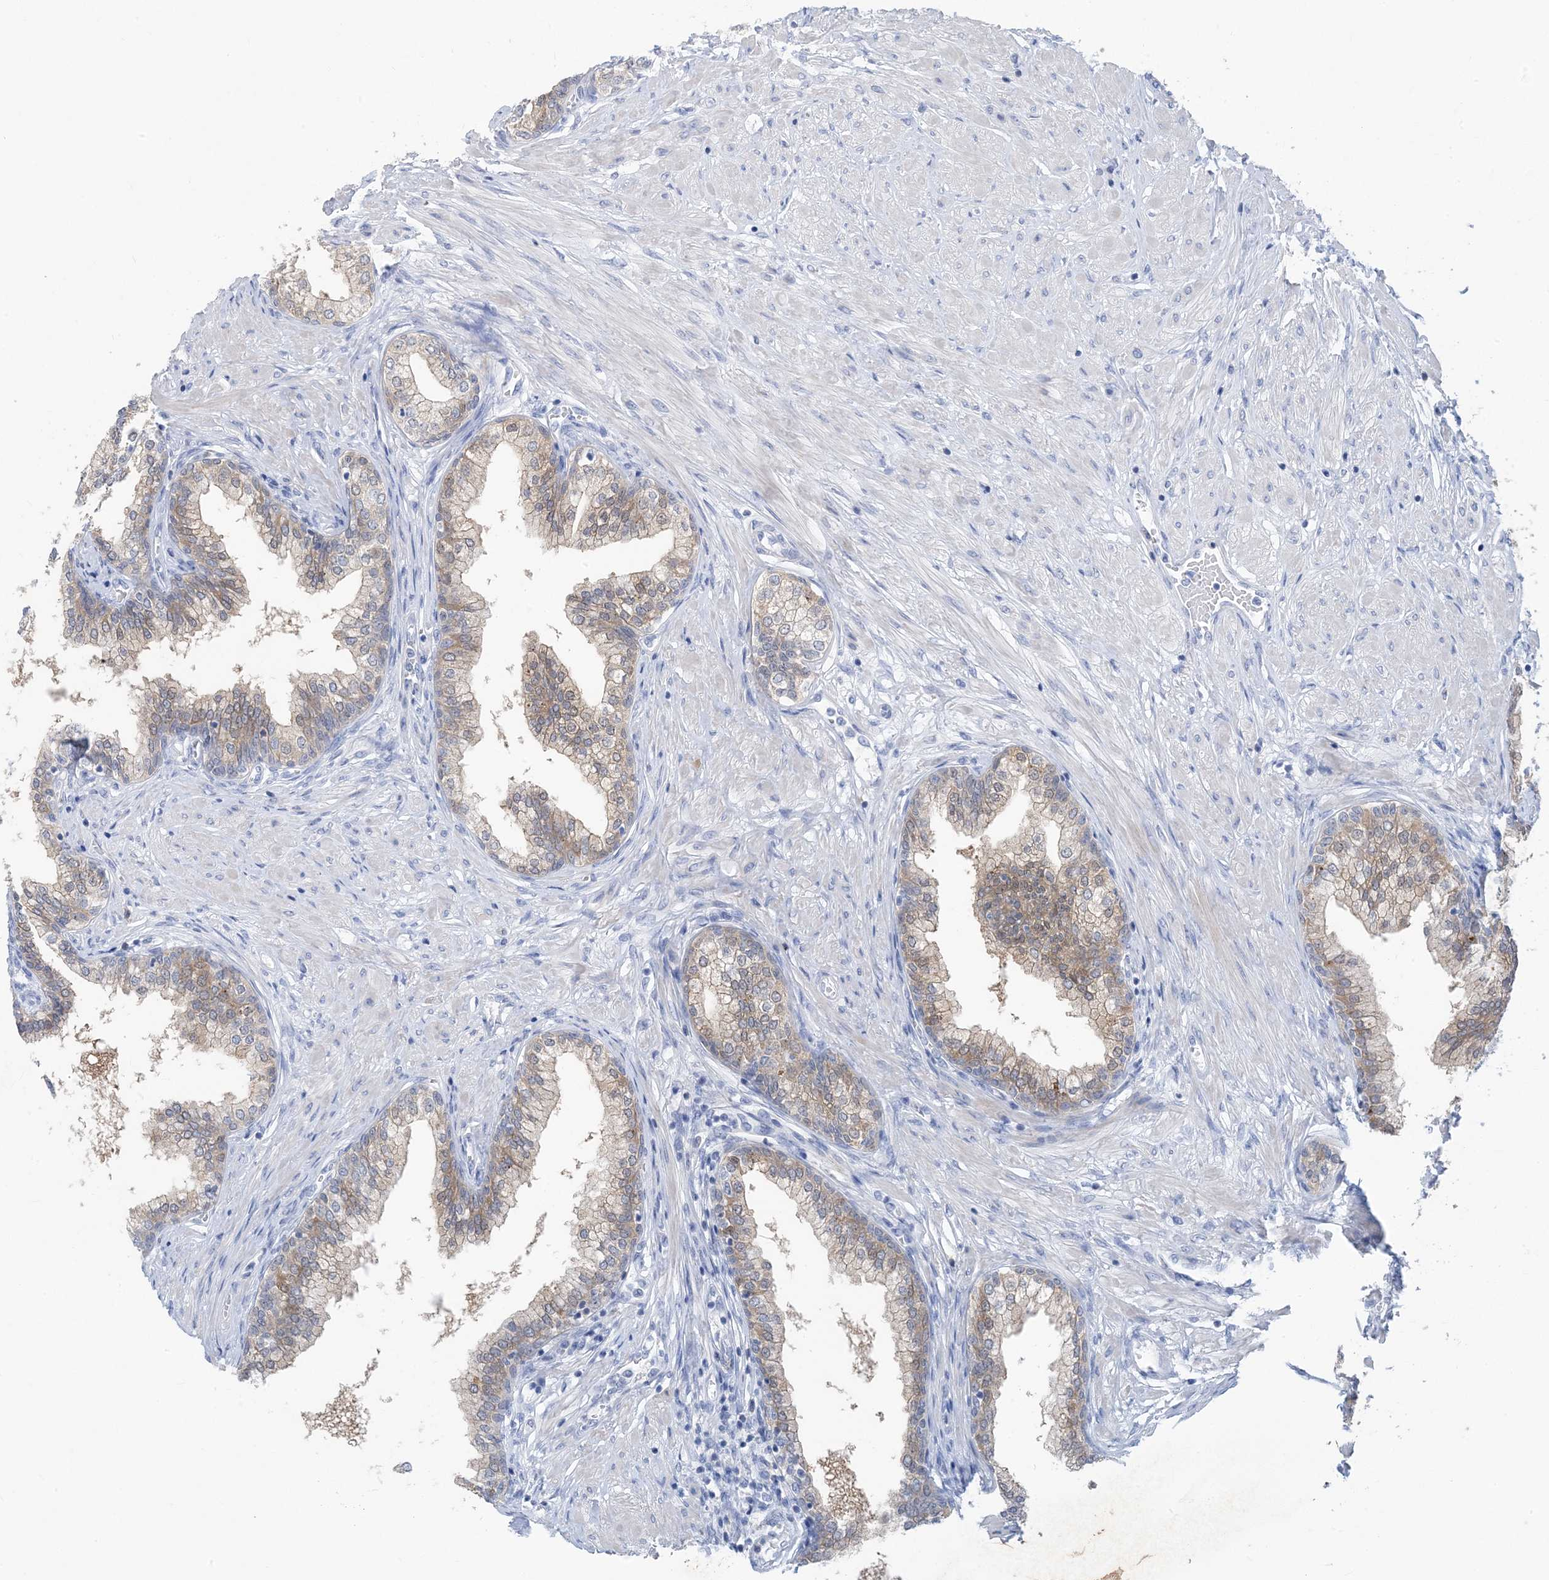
{"staining": {"intensity": "weak", "quantity": "25%-75%", "location": "cytoplasmic/membranous"}, "tissue": "prostate", "cell_type": "Glandular cells", "image_type": "normal", "snomed": [{"axis": "morphology", "description": "Normal tissue, NOS"}, {"axis": "morphology", "description": "Urothelial carcinoma, Low grade"}, {"axis": "topography", "description": "Urinary bladder"}, {"axis": "topography", "description": "Prostate"}], "caption": "Immunohistochemistry (IHC) of unremarkable prostate exhibits low levels of weak cytoplasmic/membranous expression in about 25%-75% of glandular cells.", "gene": "SH3YL1", "patient": {"sex": "male", "age": 60}}